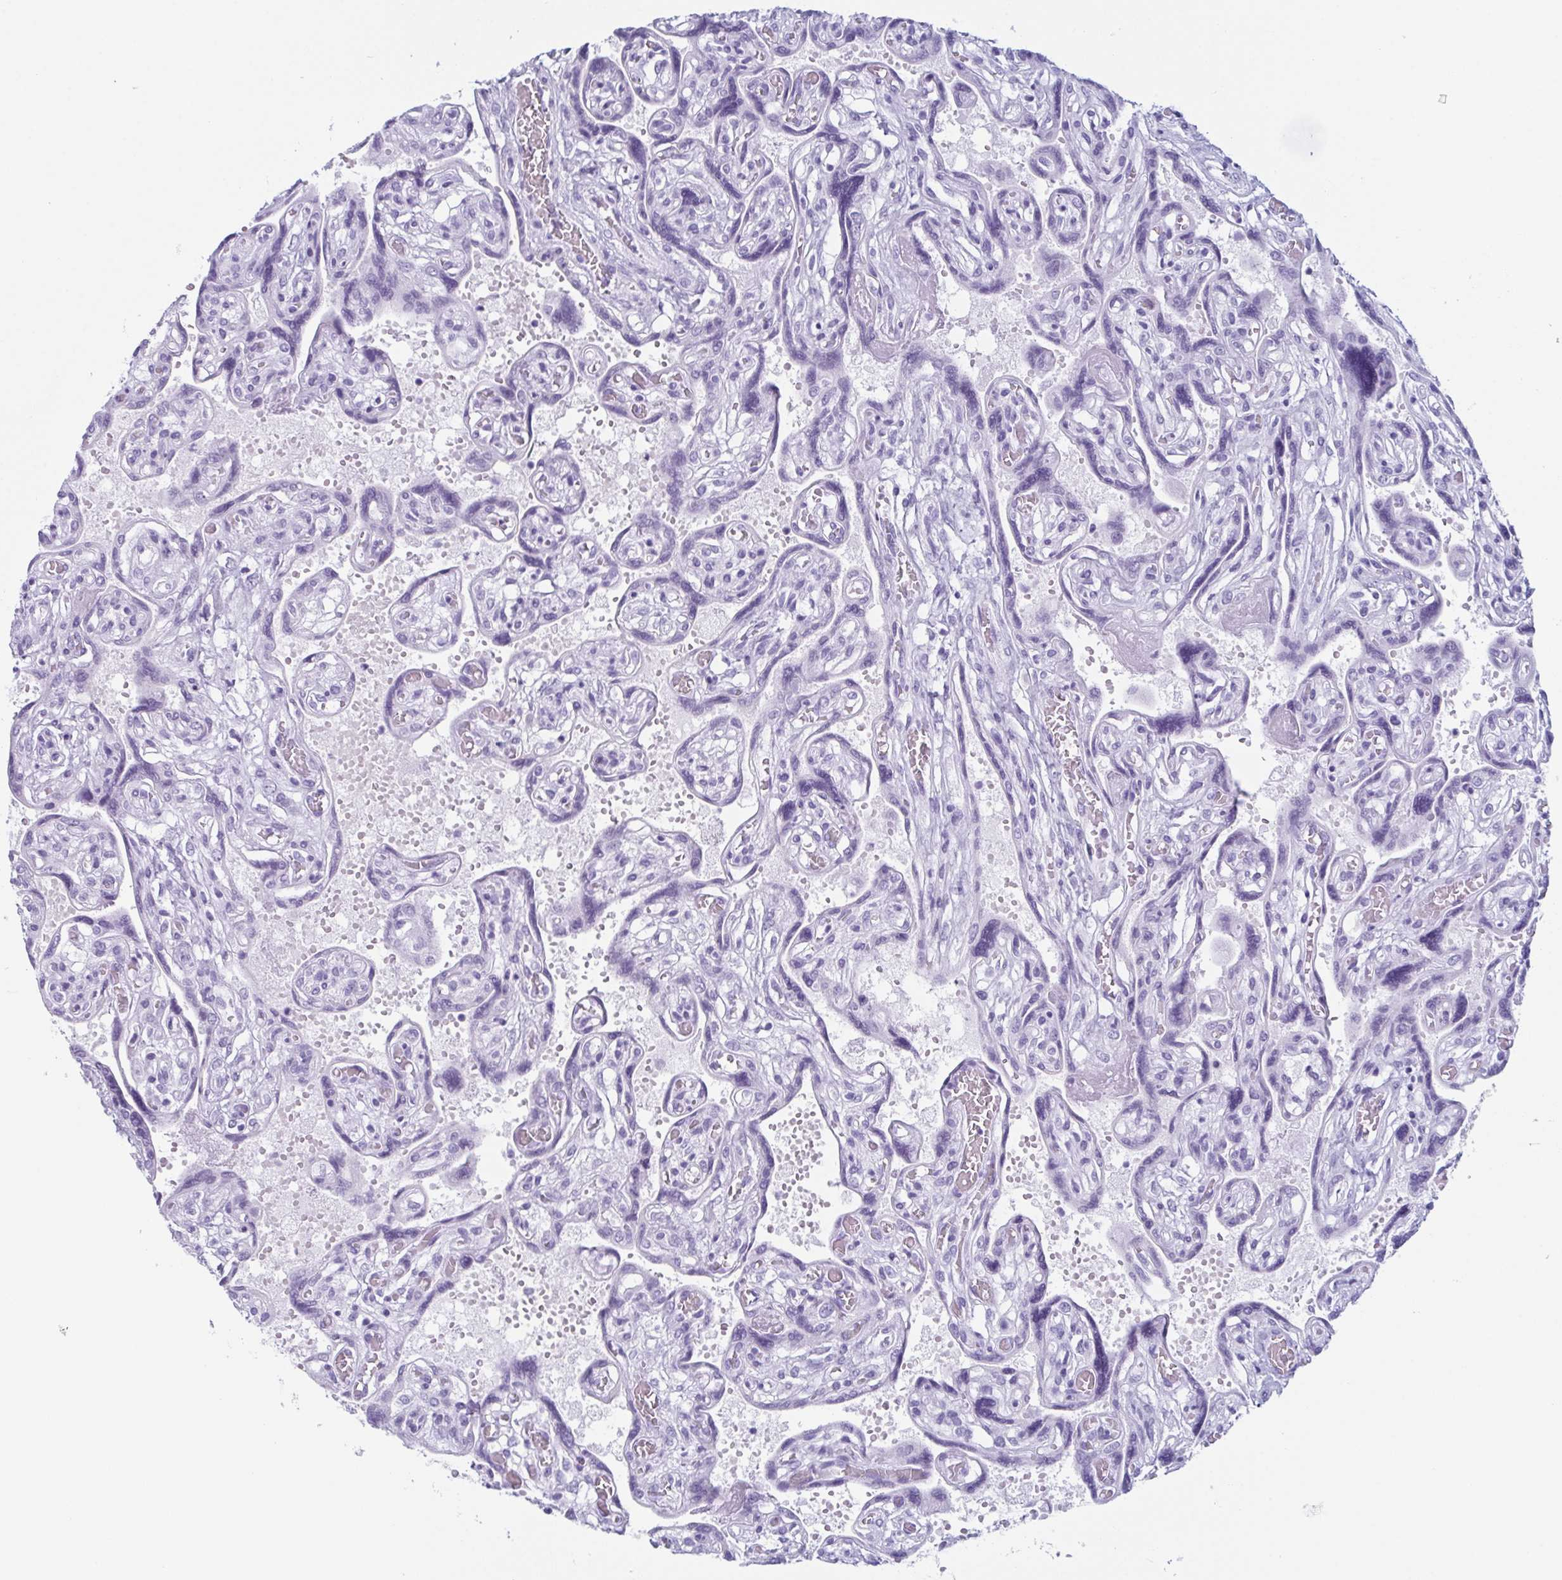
{"staining": {"intensity": "negative", "quantity": "none", "location": "none"}, "tissue": "placenta", "cell_type": "Decidual cells", "image_type": "normal", "snomed": [{"axis": "morphology", "description": "Normal tissue, NOS"}, {"axis": "topography", "description": "Placenta"}], "caption": "IHC micrograph of benign placenta: human placenta stained with DAB (3,3'-diaminobenzidine) reveals no significant protein positivity in decidual cells.", "gene": "ENKUR", "patient": {"sex": "female", "age": 32}}